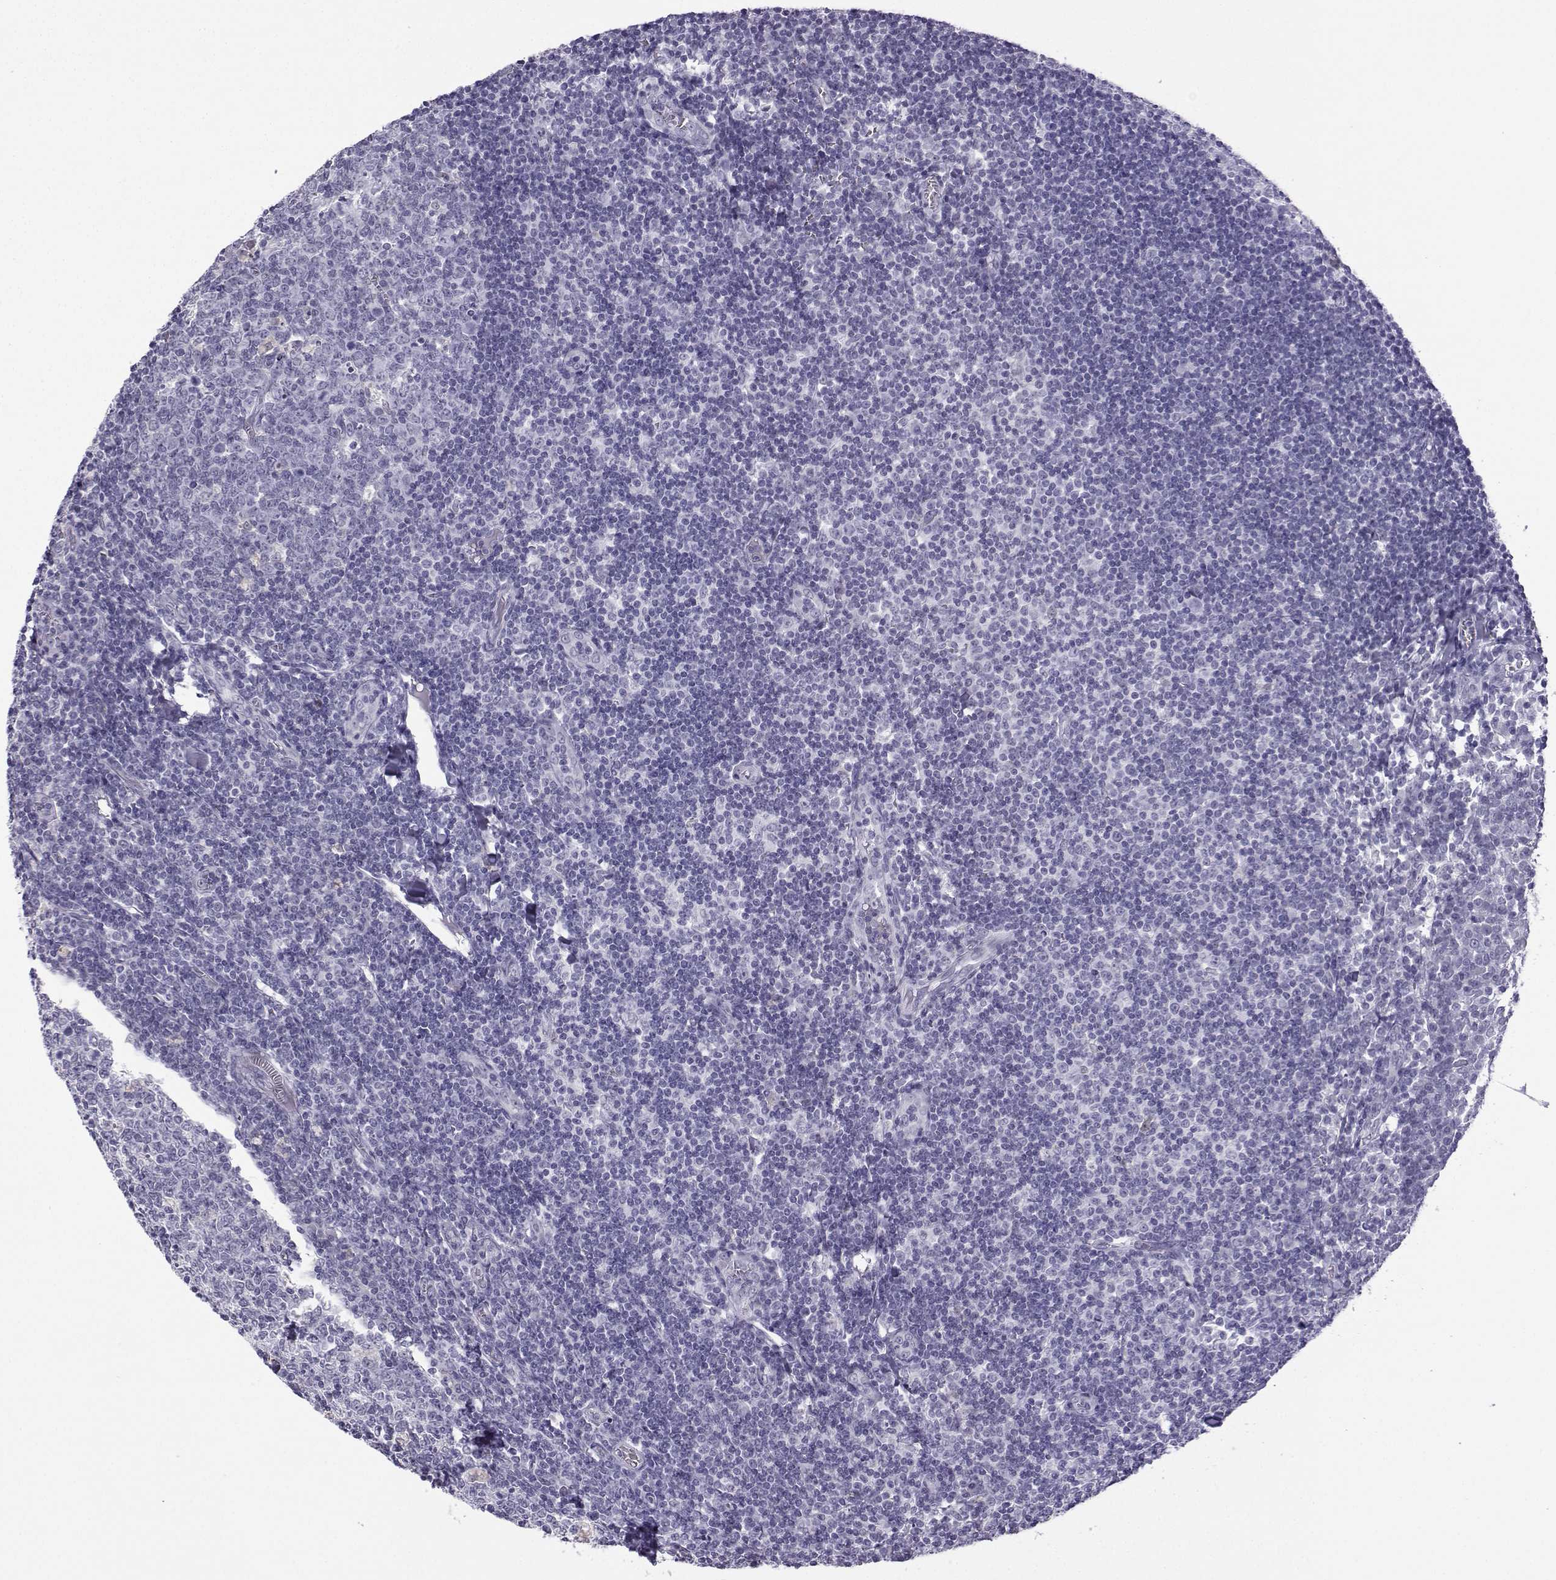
{"staining": {"intensity": "negative", "quantity": "none", "location": "none"}, "tissue": "tonsil", "cell_type": "Germinal center cells", "image_type": "normal", "snomed": [{"axis": "morphology", "description": "Normal tissue, NOS"}, {"axis": "topography", "description": "Tonsil"}], "caption": "The immunohistochemistry photomicrograph has no significant staining in germinal center cells of tonsil.", "gene": "MRGBP", "patient": {"sex": "female", "age": 12}}